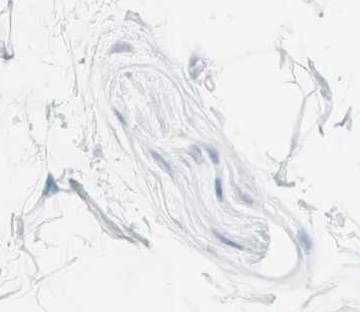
{"staining": {"intensity": "negative", "quantity": "none", "location": "none"}, "tissue": "adipose tissue", "cell_type": "Adipocytes", "image_type": "normal", "snomed": [{"axis": "morphology", "description": "Normal tissue, NOS"}, {"axis": "topography", "description": "Soft tissue"}], "caption": "This photomicrograph is of unremarkable adipose tissue stained with immunohistochemistry to label a protein in brown with the nuclei are counter-stained blue. There is no staining in adipocytes.", "gene": "CD247", "patient": {"sex": "male", "age": 72}}